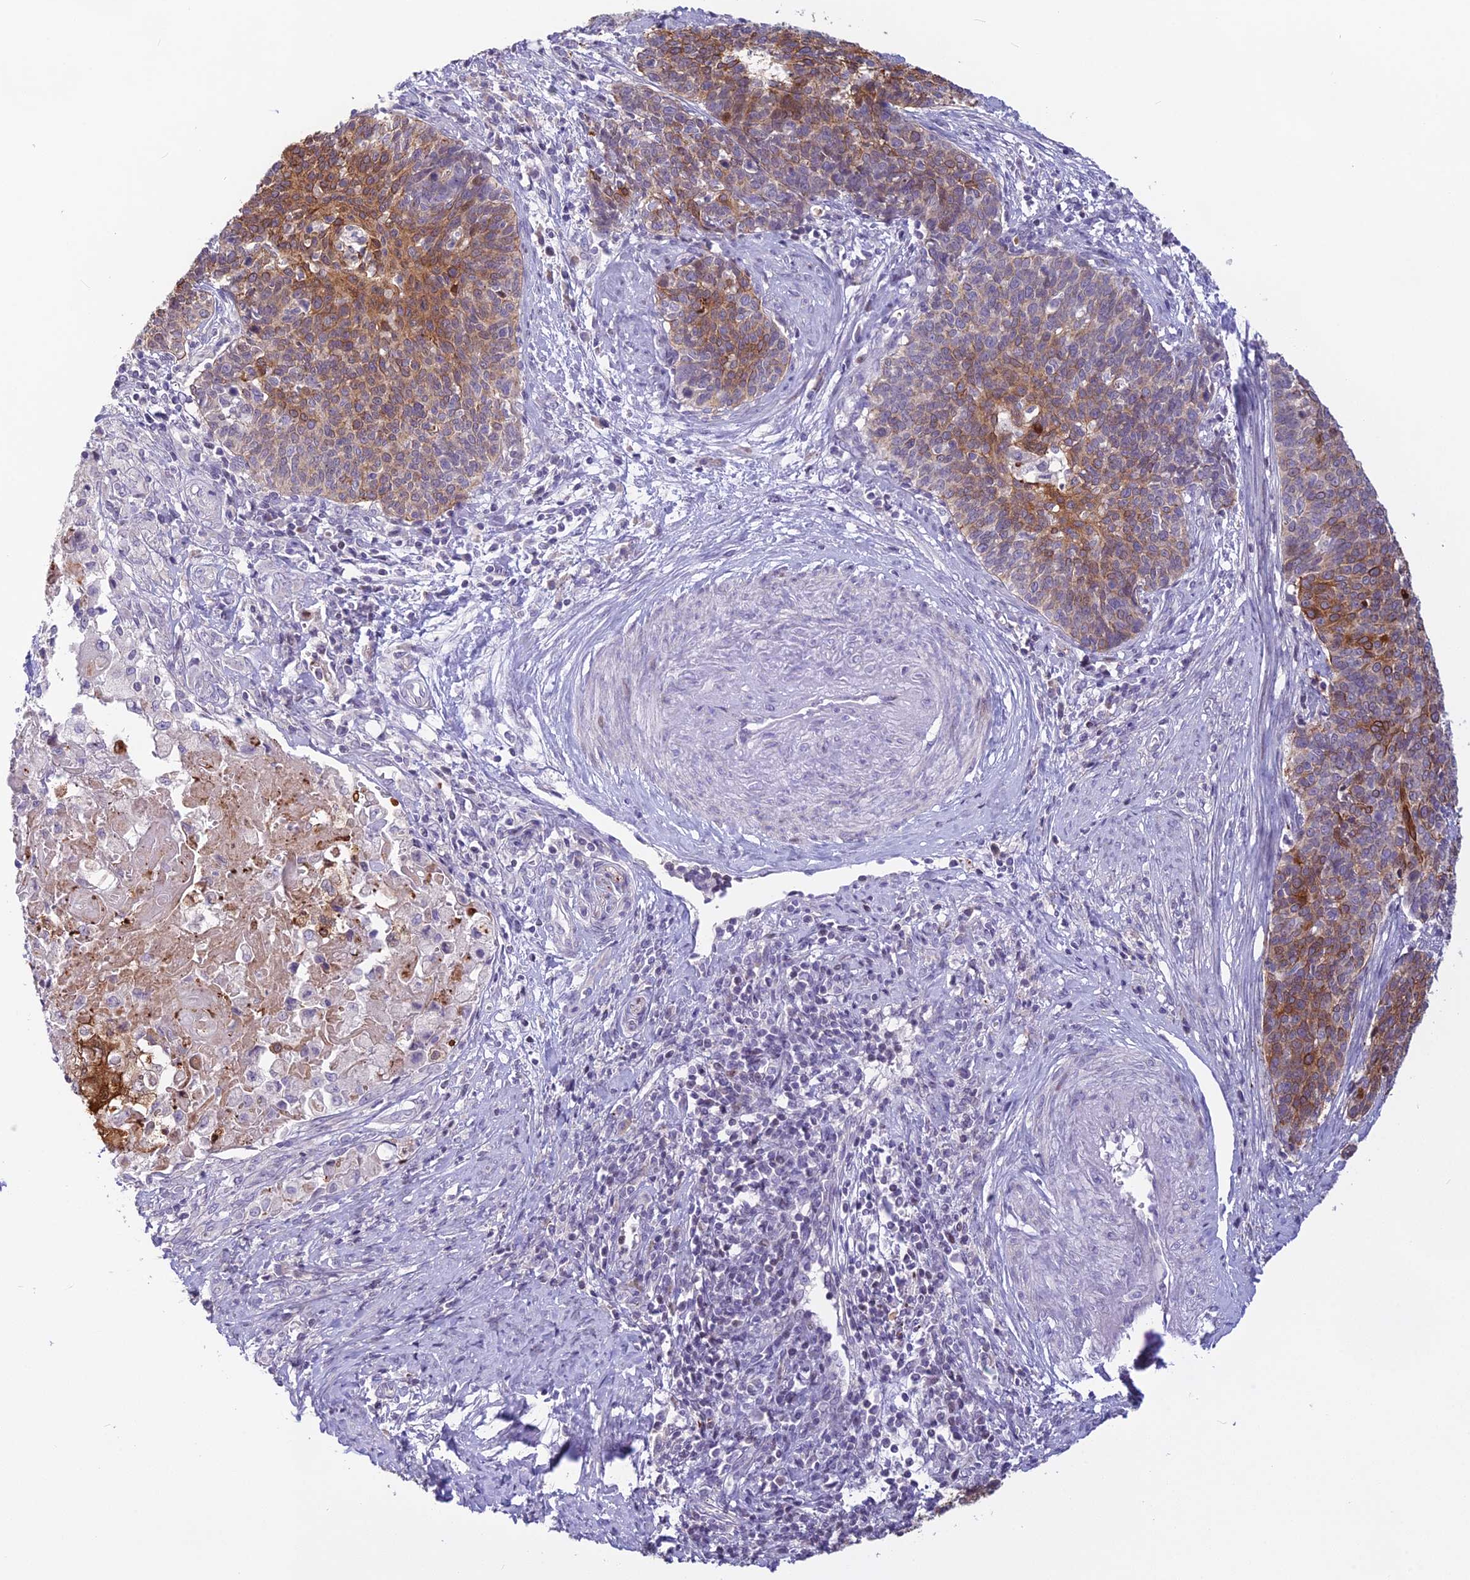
{"staining": {"intensity": "moderate", "quantity": ">75%", "location": "cytoplasmic/membranous"}, "tissue": "cervical cancer", "cell_type": "Tumor cells", "image_type": "cancer", "snomed": [{"axis": "morphology", "description": "Squamous cell carcinoma, NOS"}, {"axis": "topography", "description": "Cervix"}], "caption": "Immunohistochemical staining of squamous cell carcinoma (cervical) reveals medium levels of moderate cytoplasmic/membranous positivity in about >75% of tumor cells.", "gene": "TMEM134", "patient": {"sex": "female", "age": 39}}